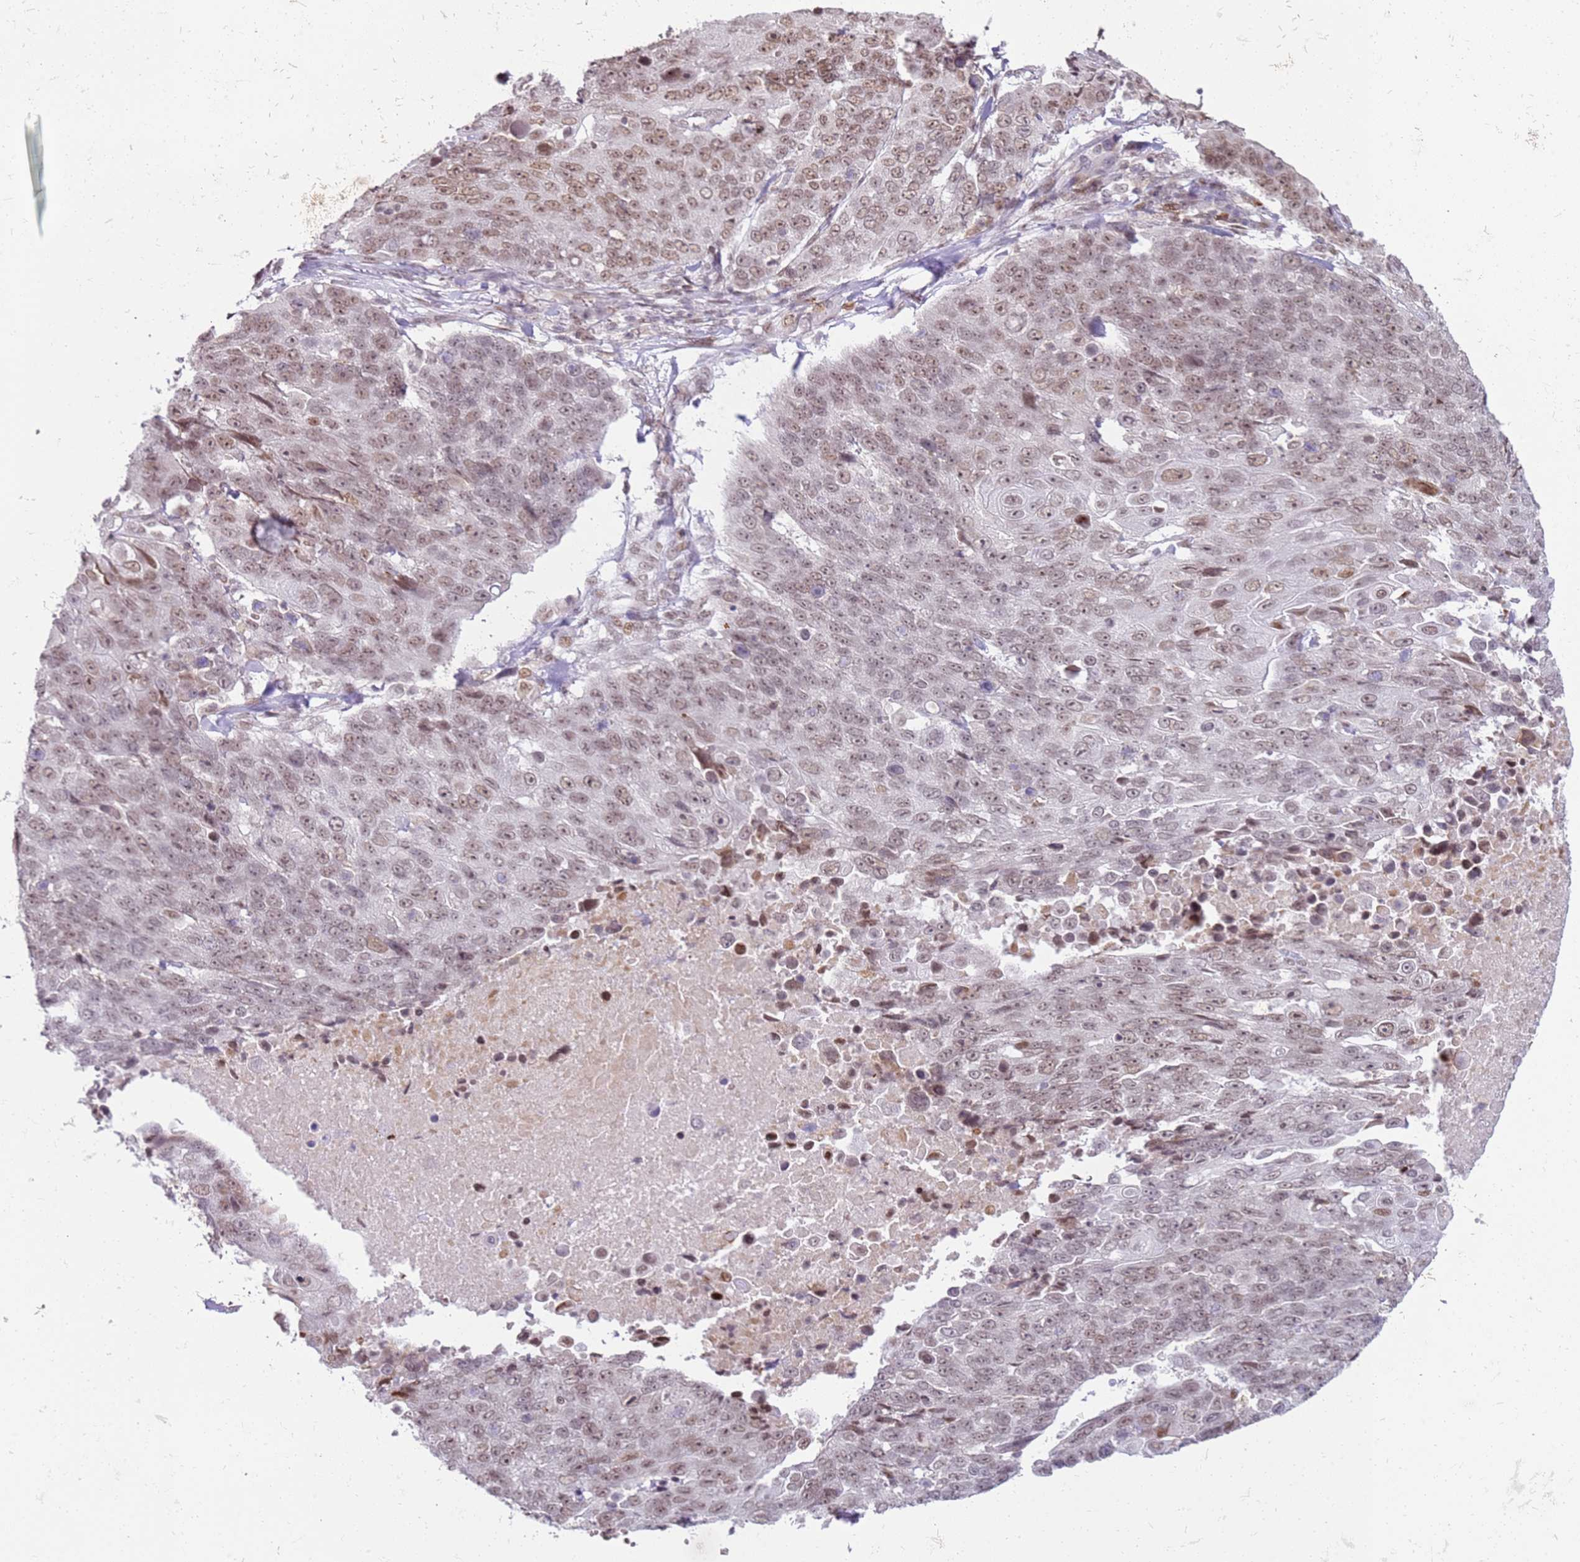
{"staining": {"intensity": "moderate", "quantity": ">75%", "location": "nuclear"}, "tissue": "lung cancer", "cell_type": "Tumor cells", "image_type": "cancer", "snomed": [{"axis": "morphology", "description": "Squamous cell carcinoma, NOS"}, {"axis": "topography", "description": "Lung"}], "caption": "Immunohistochemical staining of human lung cancer (squamous cell carcinoma) demonstrates medium levels of moderate nuclear protein staining in about >75% of tumor cells.", "gene": "PHC2", "patient": {"sex": "male", "age": 66}}